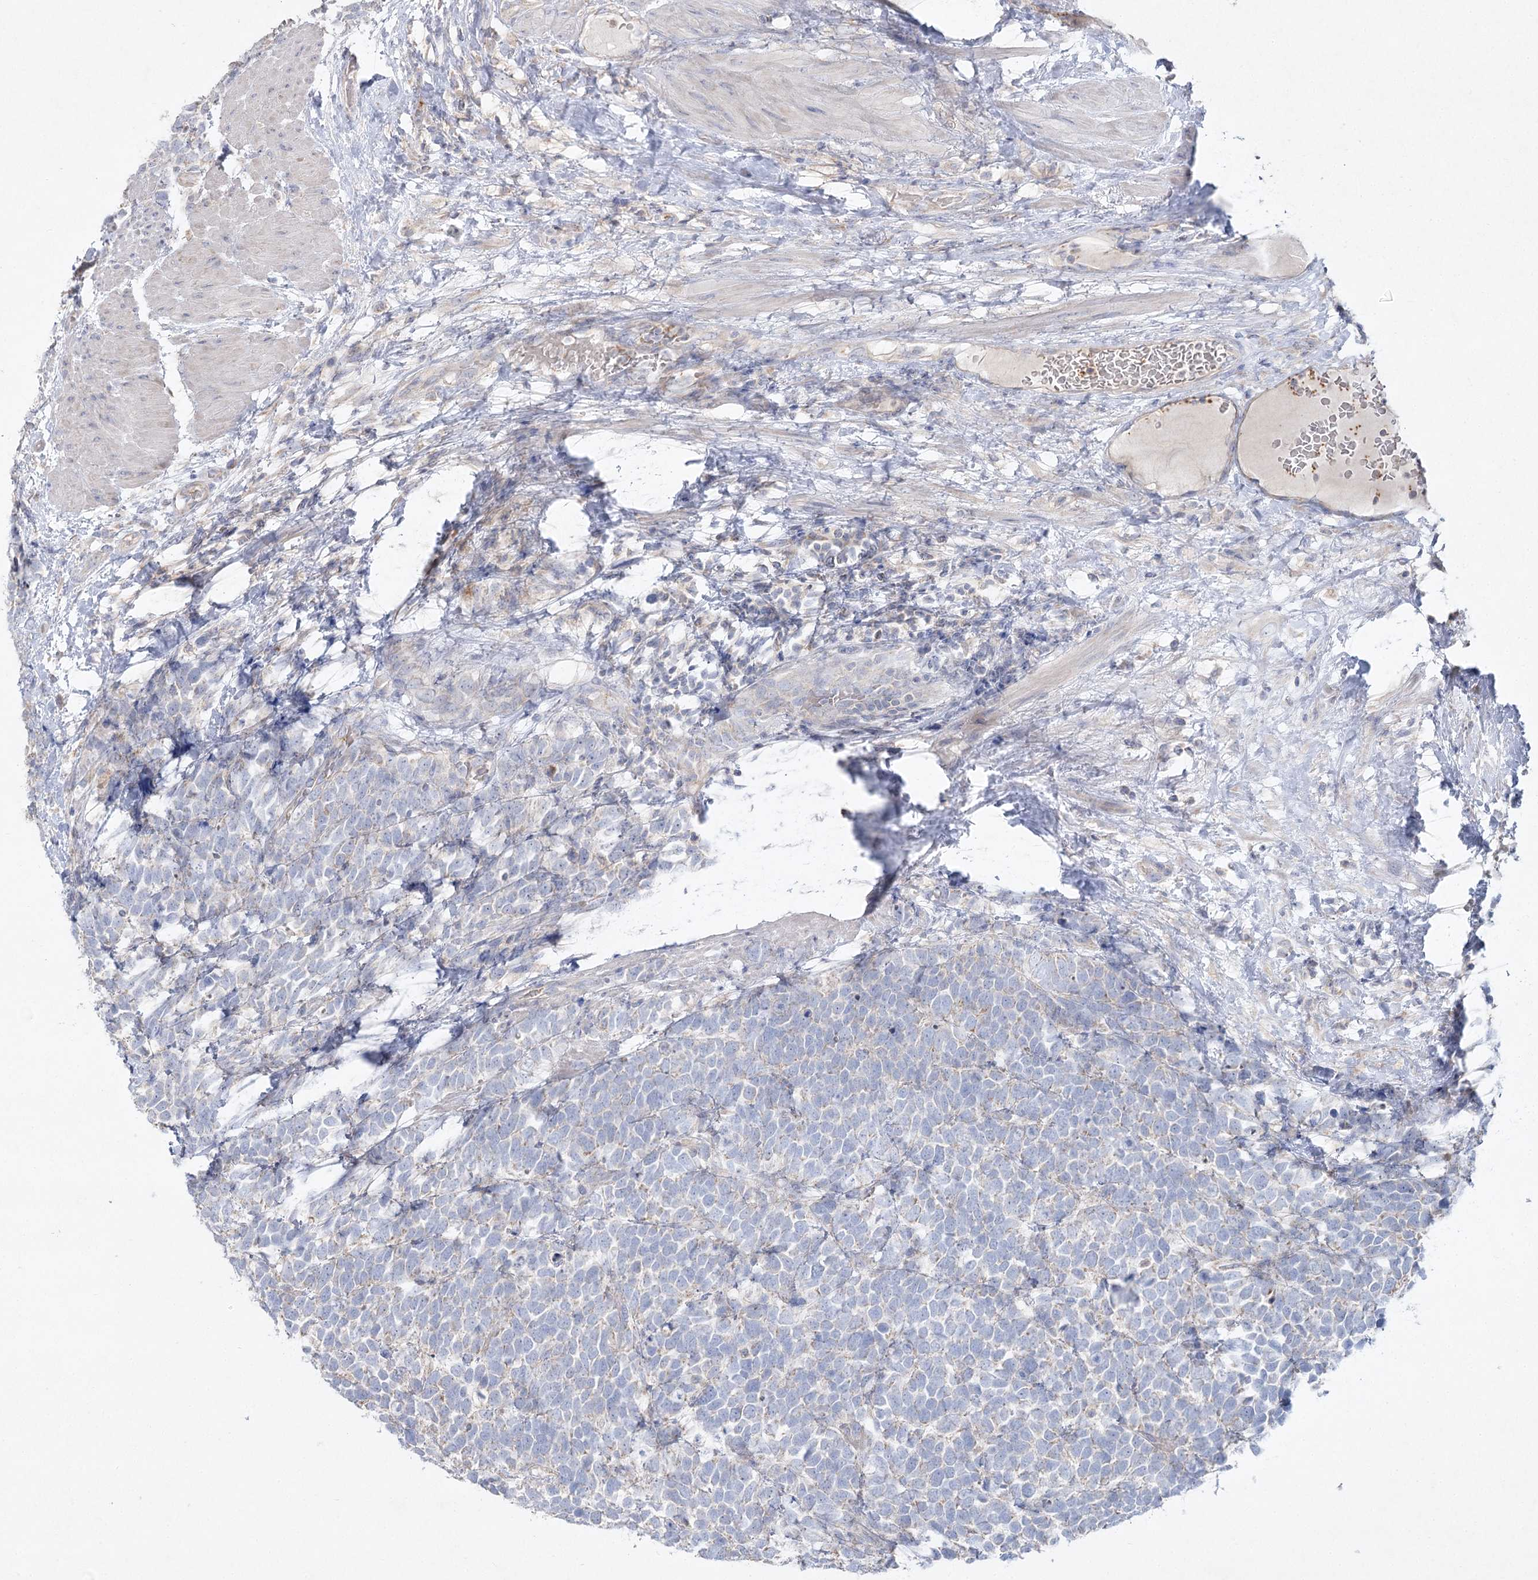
{"staining": {"intensity": "negative", "quantity": "none", "location": "none"}, "tissue": "urothelial cancer", "cell_type": "Tumor cells", "image_type": "cancer", "snomed": [{"axis": "morphology", "description": "Urothelial carcinoma, High grade"}, {"axis": "topography", "description": "Urinary bladder"}], "caption": "Tumor cells show no significant expression in urothelial carcinoma (high-grade).", "gene": "TMEM187", "patient": {"sex": "female", "age": 82}}